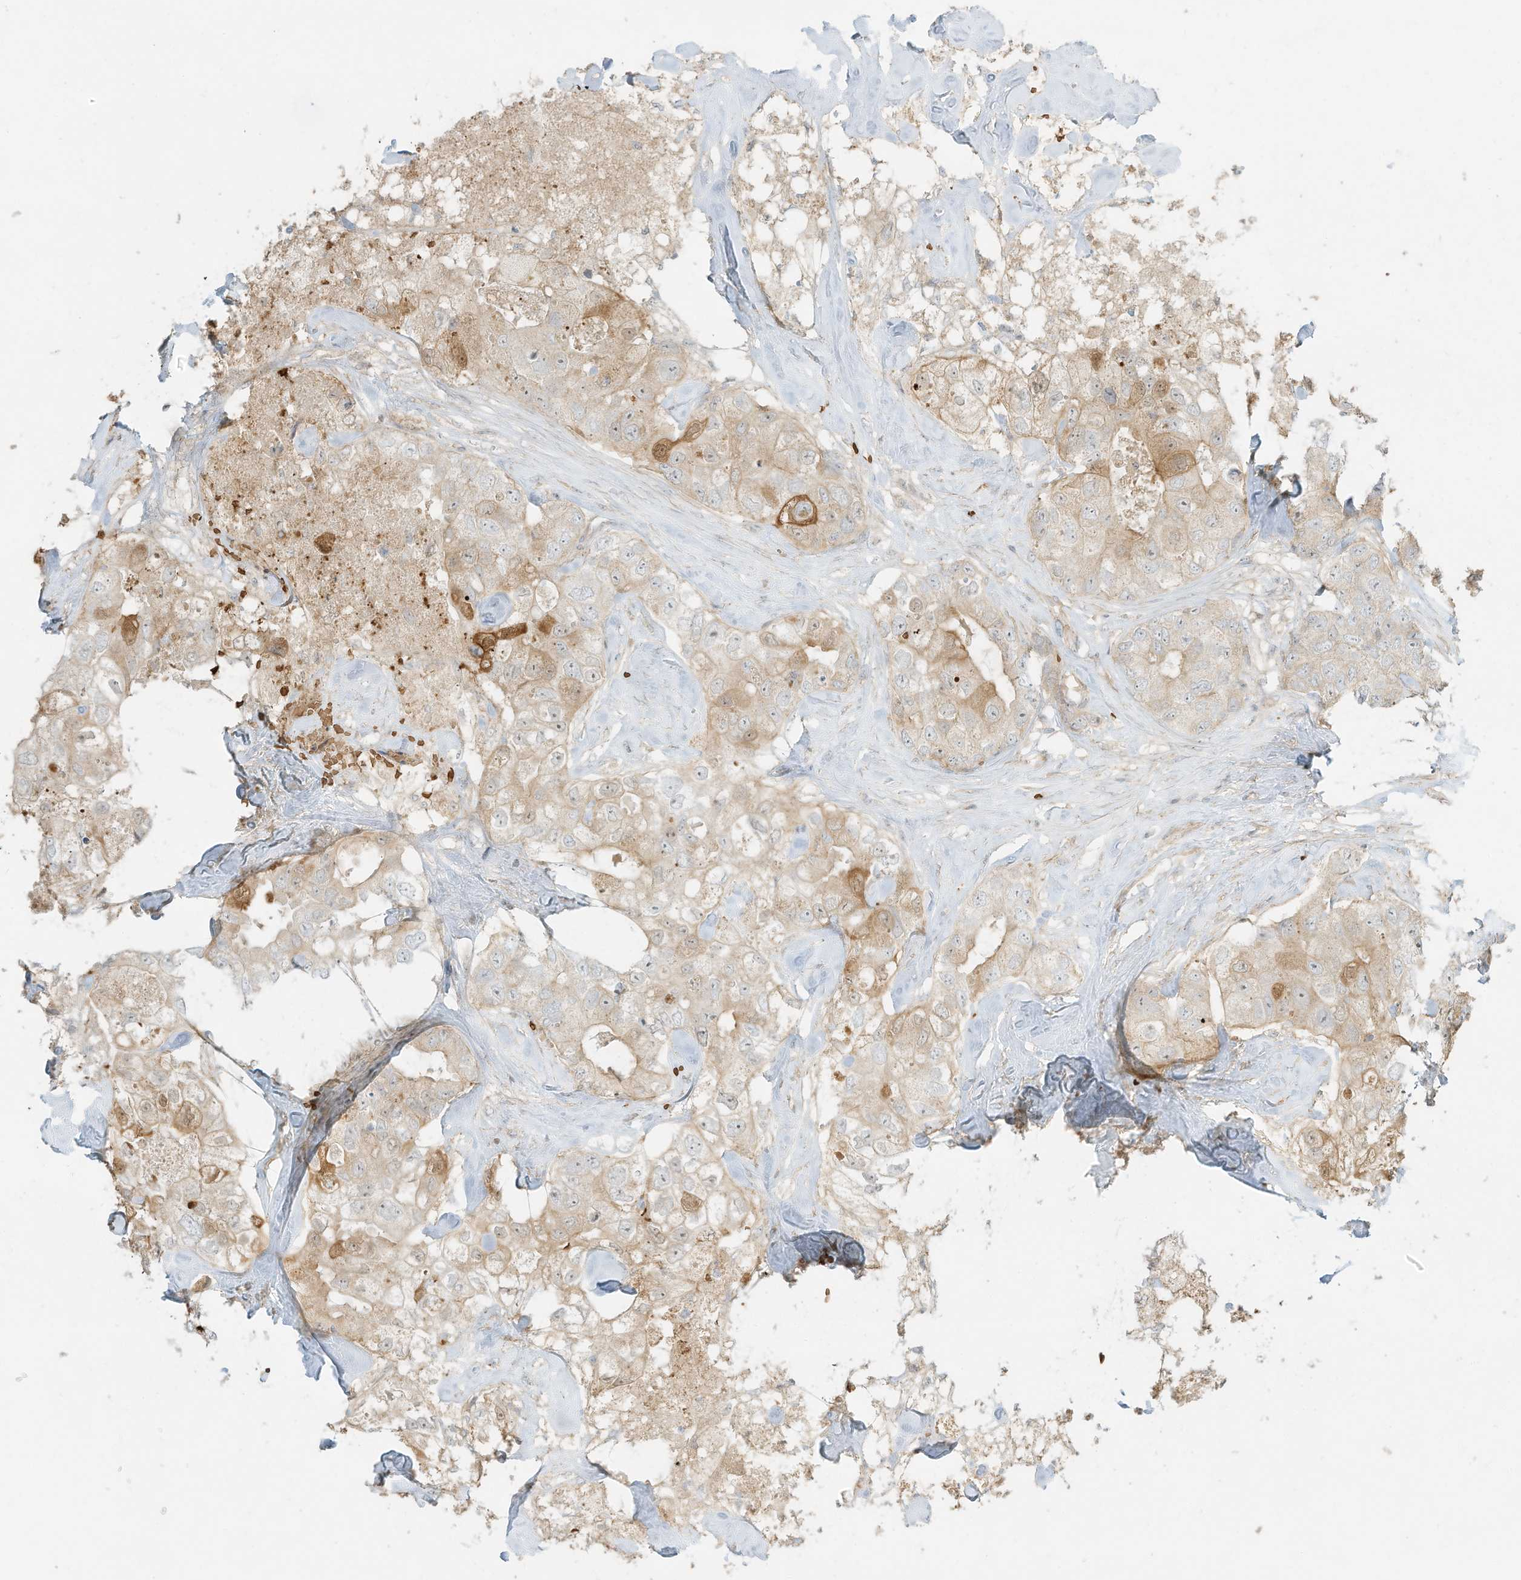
{"staining": {"intensity": "moderate", "quantity": "<25%", "location": "cytoplasmic/membranous"}, "tissue": "breast cancer", "cell_type": "Tumor cells", "image_type": "cancer", "snomed": [{"axis": "morphology", "description": "Duct carcinoma"}, {"axis": "topography", "description": "Breast"}], "caption": "This micrograph demonstrates infiltrating ductal carcinoma (breast) stained with immunohistochemistry to label a protein in brown. The cytoplasmic/membranous of tumor cells show moderate positivity for the protein. Nuclei are counter-stained blue.", "gene": "OFD1", "patient": {"sex": "female", "age": 62}}